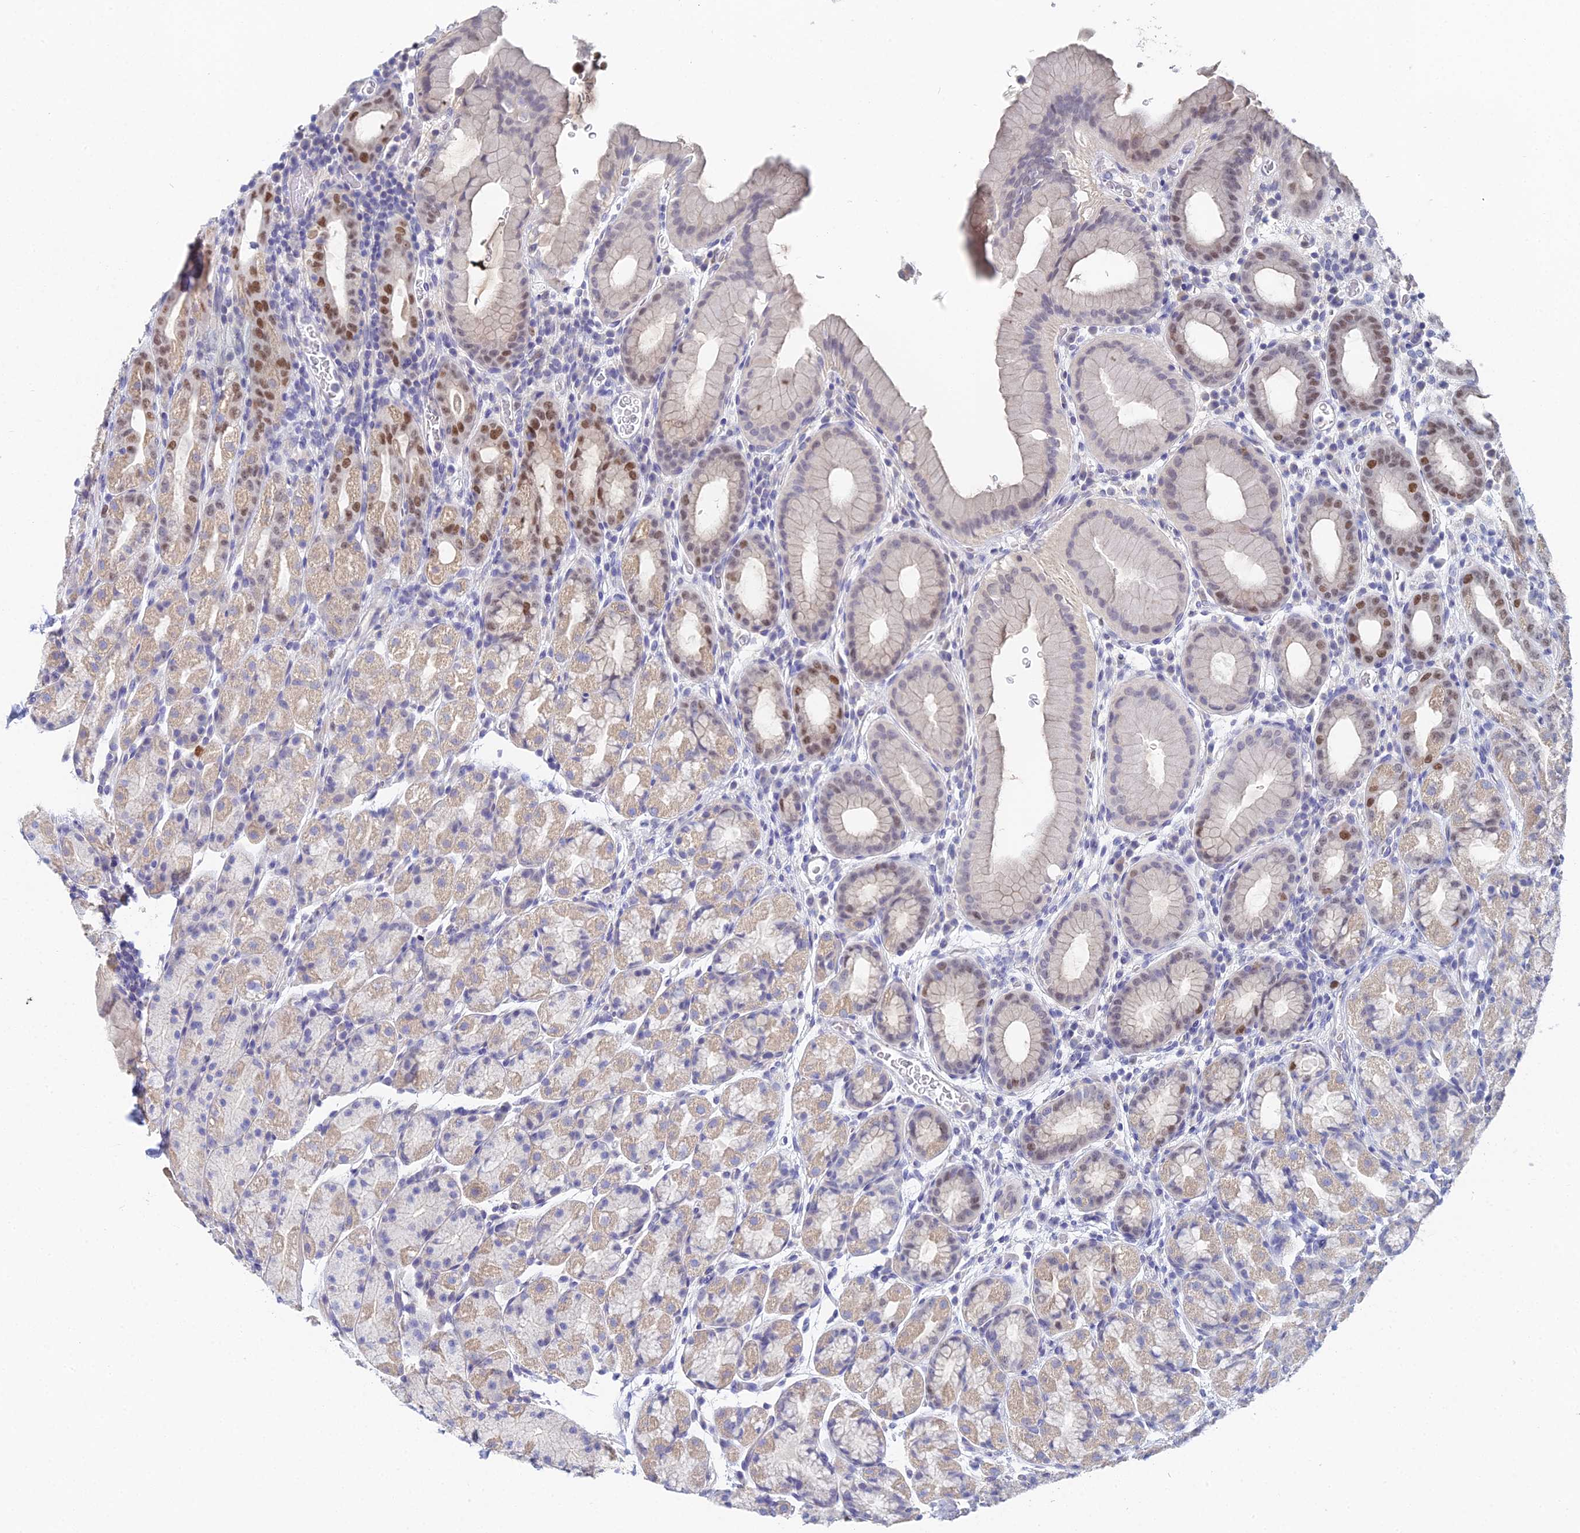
{"staining": {"intensity": "moderate", "quantity": "25%-75%", "location": "cytoplasmic/membranous,nuclear"}, "tissue": "stomach", "cell_type": "Glandular cells", "image_type": "normal", "snomed": [{"axis": "morphology", "description": "Normal tissue, NOS"}, {"axis": "topography", "description": "Stomach, upper"}, {"axis": "topography", "description": "Stomach, lower"}, {"axis": "topography", "description": "Small intestine"}], "caption": "Glandular cells show medium levels of moderate cytoplasmic/membranous,nuclear staining in approximately 25%-75% of cells in benign human stomach.", "gene": "MCM2", "patient": {"sex": "male", "age": 68}}